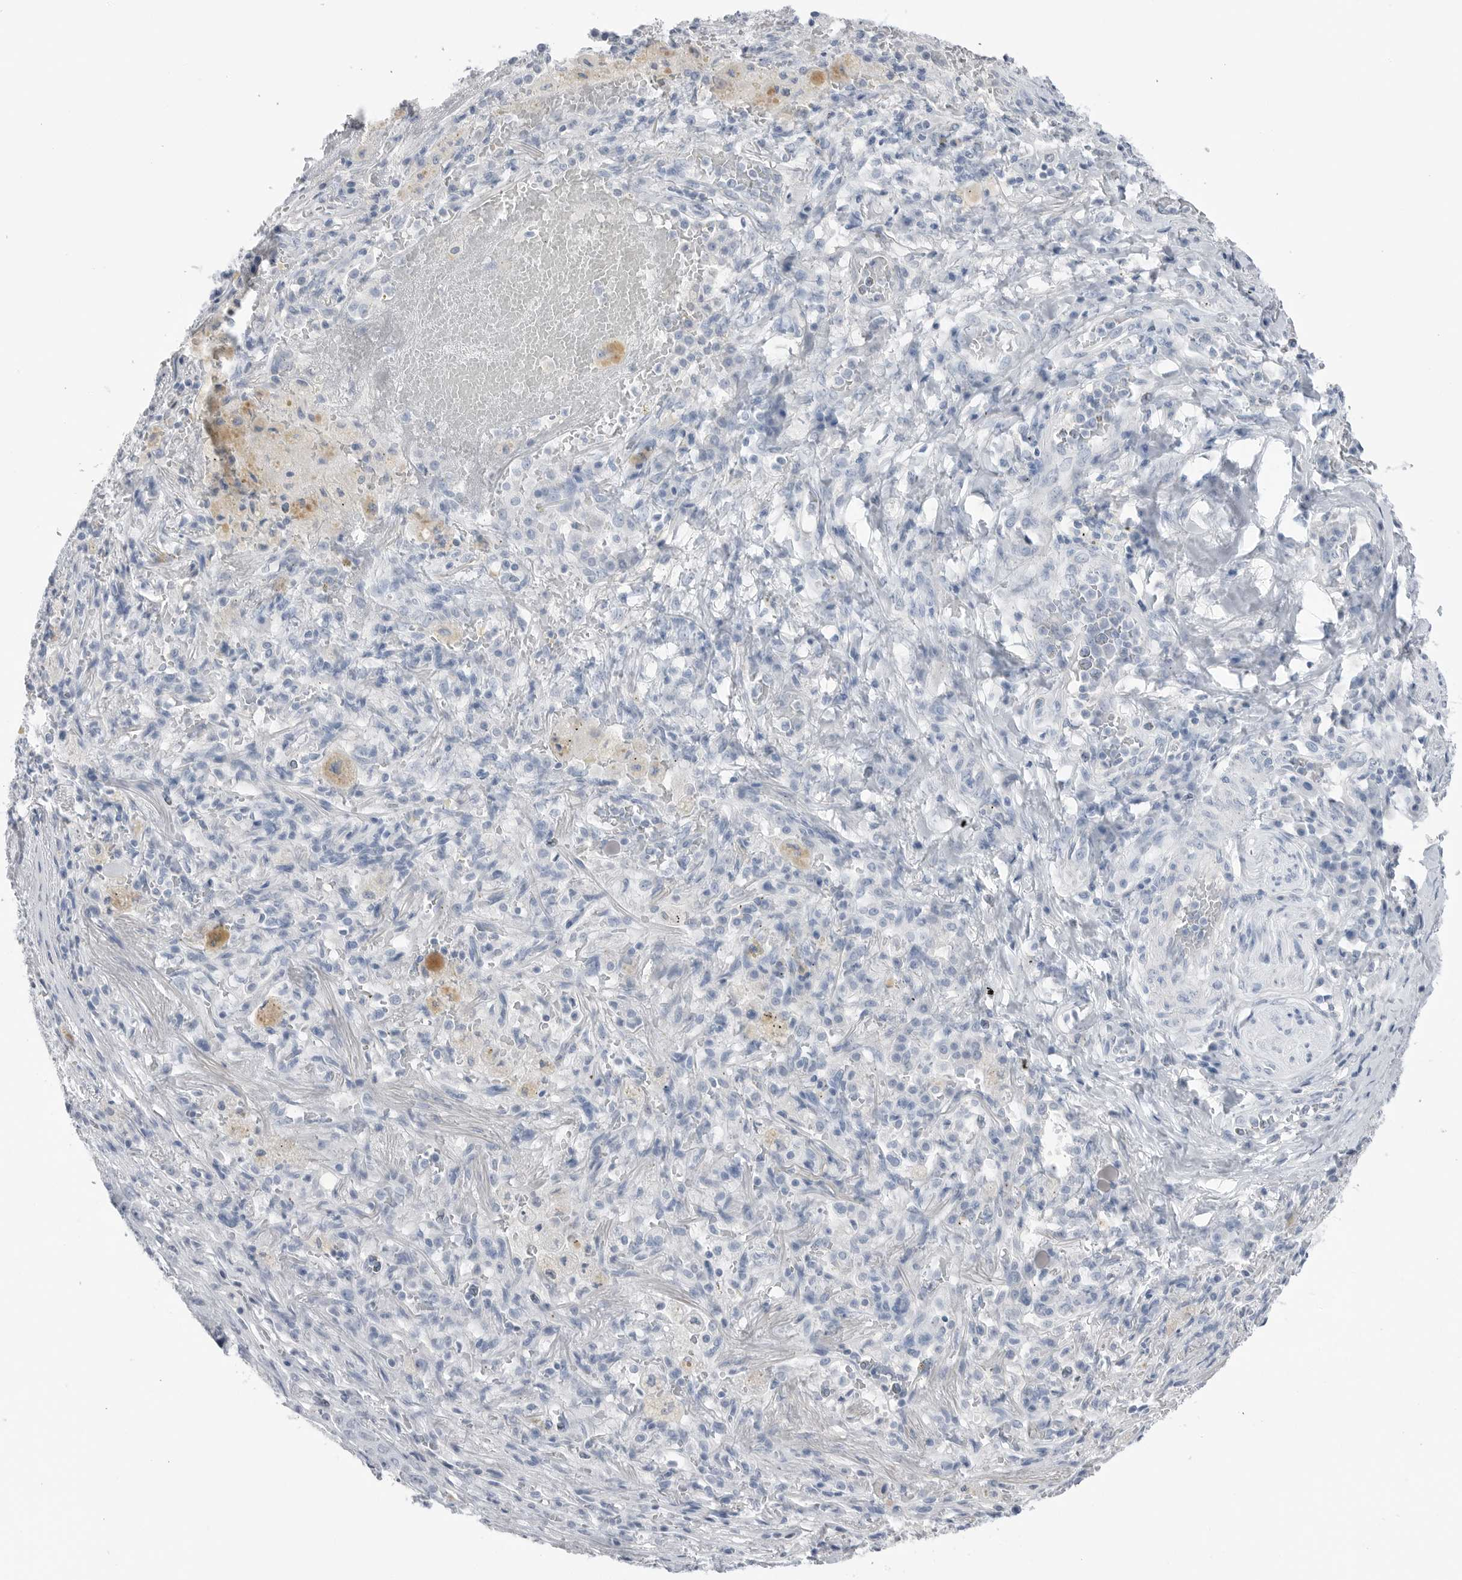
{"staining": {"intensity": "negative", "quantity": "none", "location": "none"}, "tissue": "lung cancer", "cell_type": "Tumor cells", "image_type": "cancer", "snomed": [{"axis": "morphology", "description": "Squamous cell carcinoma, NOS"}, {"axis": "topography", "description": "Lung"}], "caption": "IHC of lung cancer demonstrates no expression in tumor cells.", "gene": "ABHD12", "patient": {"sex": "male", "age": 61}}